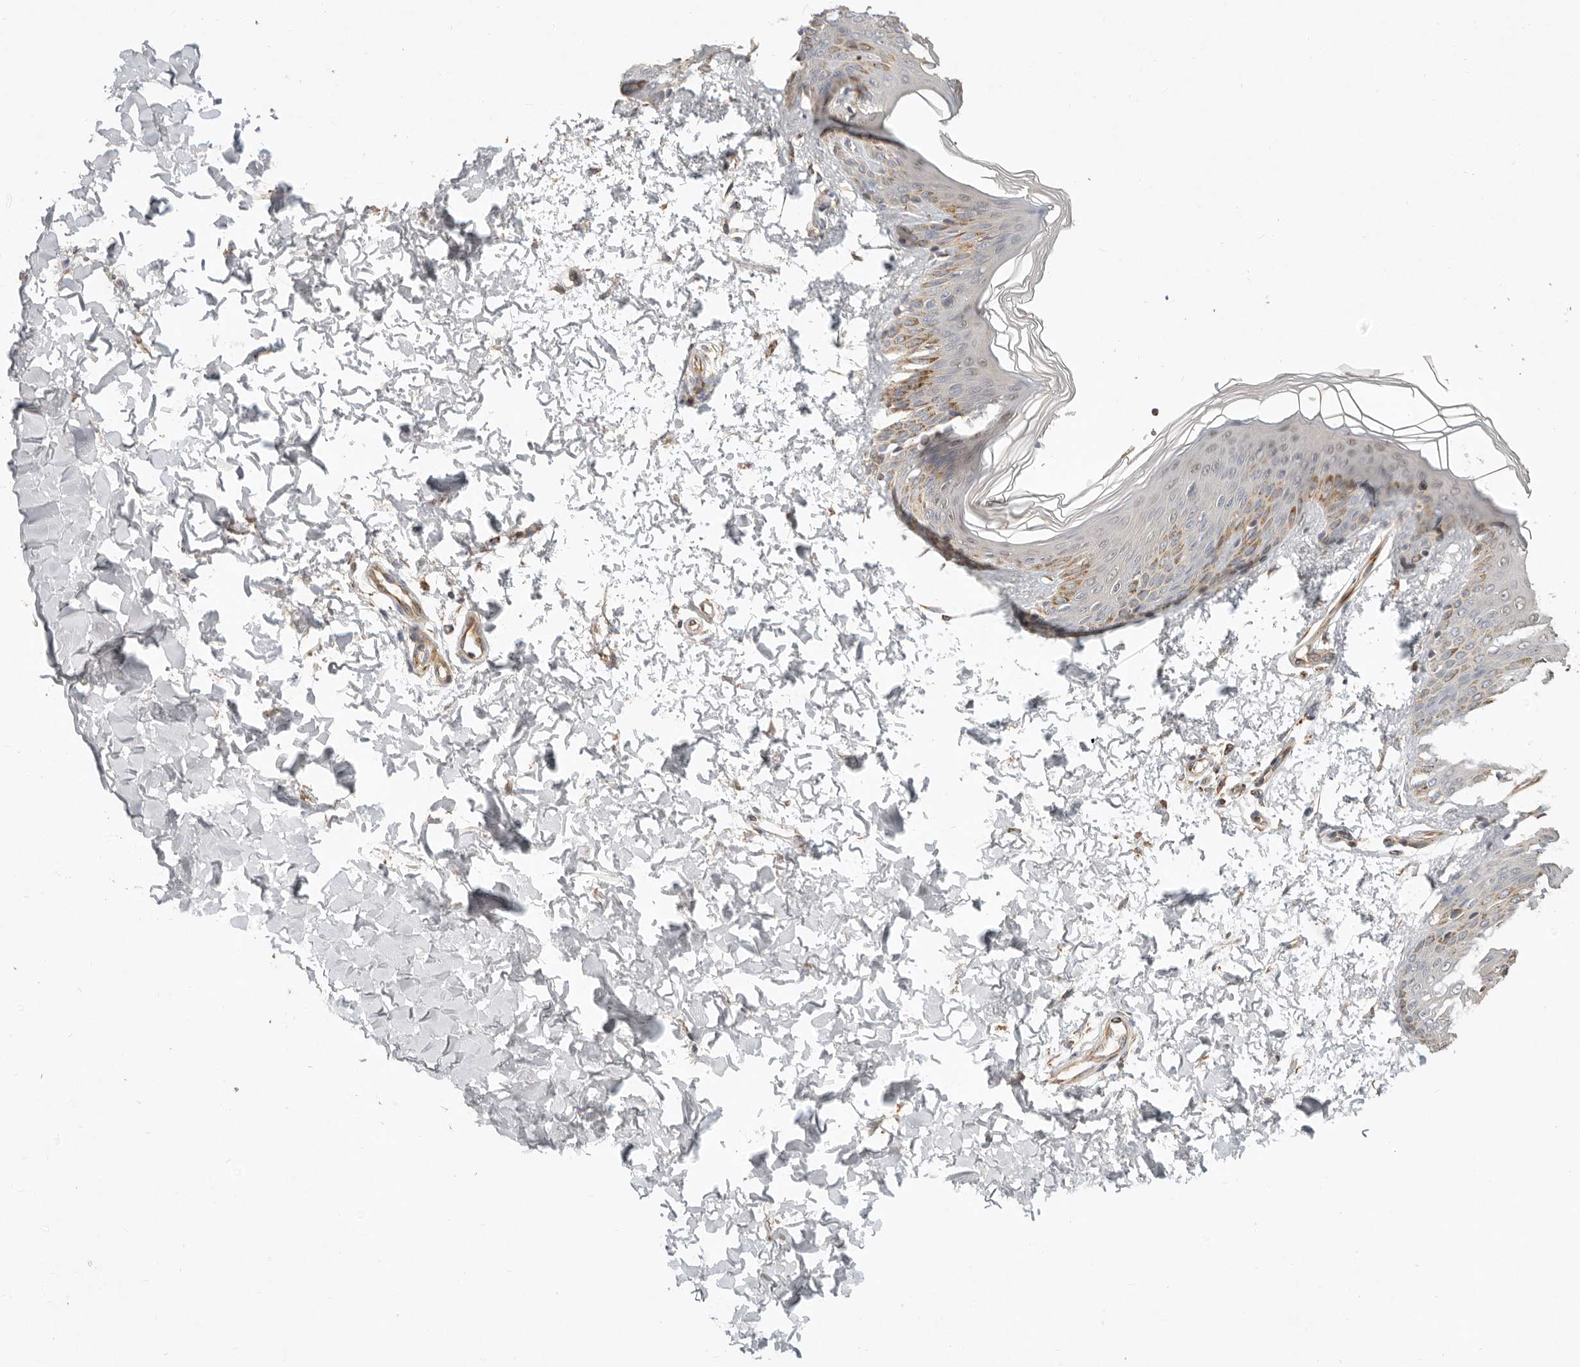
{"staining": {"intensity": "weak", "quantity": ">75%", "location": "cytoplasmic/membranous"}, "tissue": "skin", "cell_type": "Fibroblasts", "image_type": "normal", "snomed": [{"axis": "morphology", "description": "Normal tissue, NOS"}, {"axis": "morphology", "description": "Neoplasm, benign, NOS"}, {"axis": "topography", "description": "Skin"}, {"axis": "topography", "description": "Soft tissue"}], "caption": "IHC staining of normal skin, which shows low levels of weak cytoplasmic/membranous positivity in approximately >75% of fibroblasts indicating weak cytoplasmic/membranous protein positivity. The staining was performed using DAB (brown) for protein detection and nuclei were counterstained in hematoxylin (blue).", "gene": "ARHGEF10L", "patient": {"sex": "male", "age": 26}}